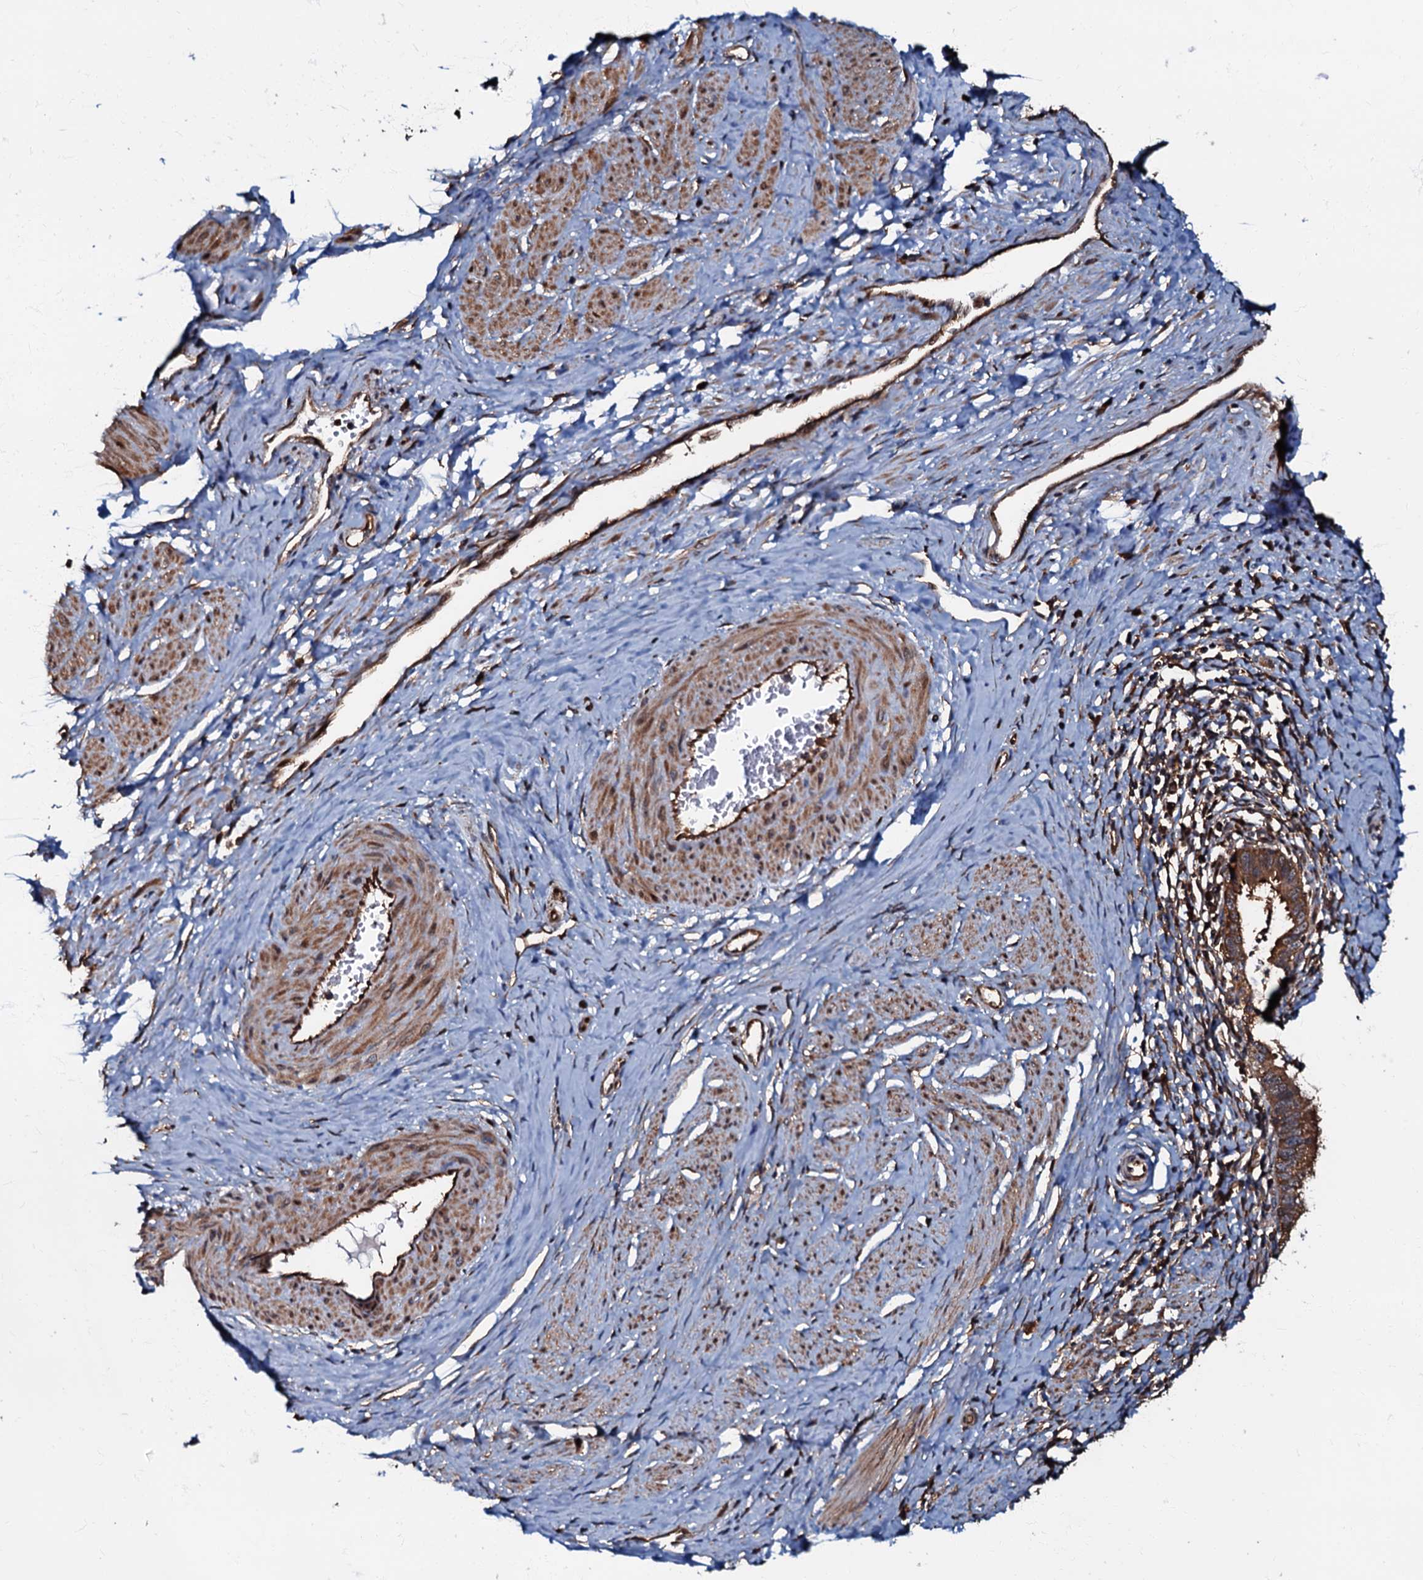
{"staining": {"intensity": "moderate", "quantity": ">75%", "location": "cytoplasmic/membranous"}, "tissue": "cervical cancer", "cell_type": "Tumor cells", "image_type": "cancer", "snomed": [{"axis": "morphology", "description": "Adenocarcinoma, NOS"}, {"axis": "topography", "description": "Cervix"}], "caption": "Cervical cancer (adenocarcinoma) stained with DAB (3,3'-diaminobenzidine) immunohistochemistry (IHC) displays medium levels of moderate cytoplasmic/membranous positivity in about >75% of tumor cells.", "gene": "OSBP", "patient": {"sex": "female", "age": 36}}